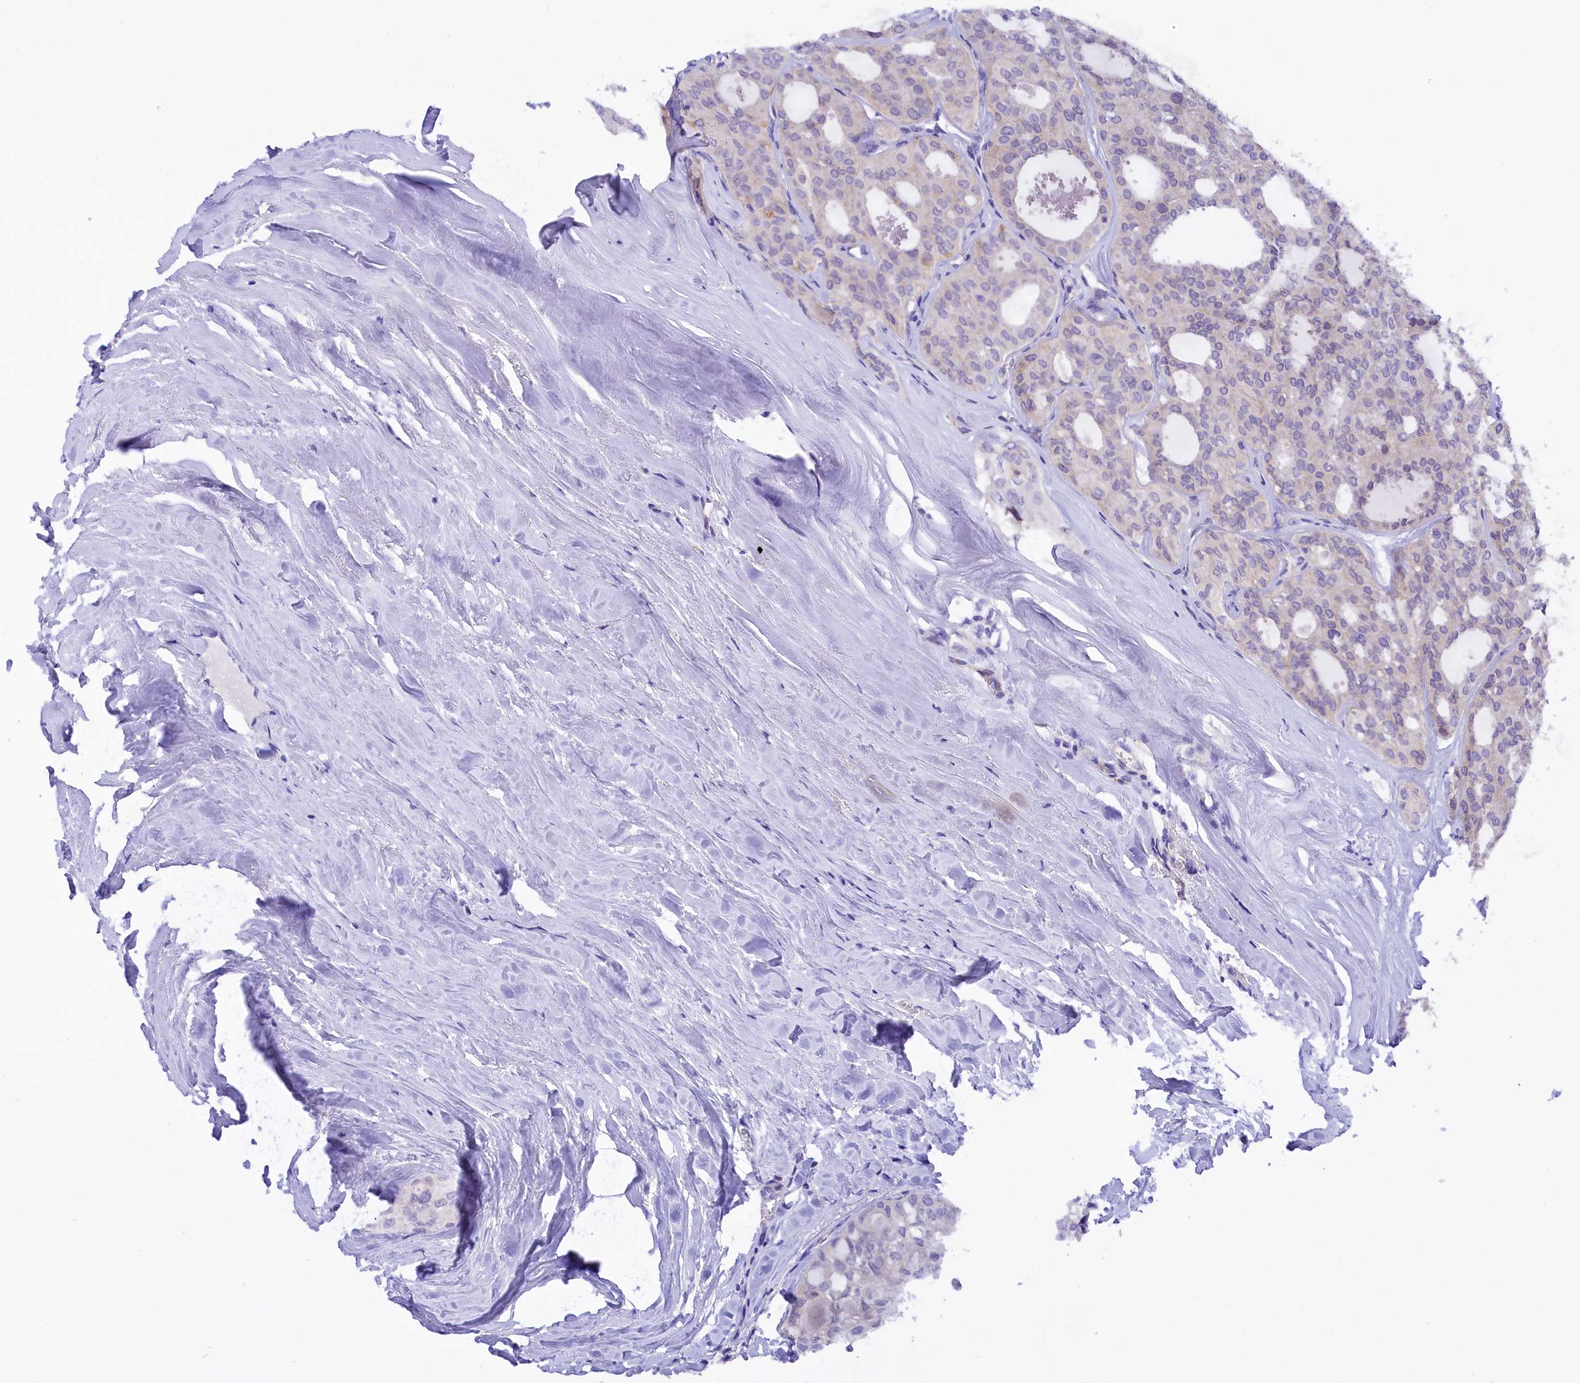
{"staining": {"intensity": "negative", "quantity": "none", "location": "none"}, "tissue": "thyroid cancer", "cell_type": "Tumor cells", "image_type": "cancer", "snomed": [{"axis": "morphology", "description": "Follicular adenoma carcinoma, NOS"}, {"axis": "topography", "description": "Thyroid gland"}], "caption": "IHC histopathology image of human thyroid cancer stained for a protein (brown), which exhibits no staining in tumor cells.", "gene": "COL6A5", "patient": {"sex": "male", "age": 75}}